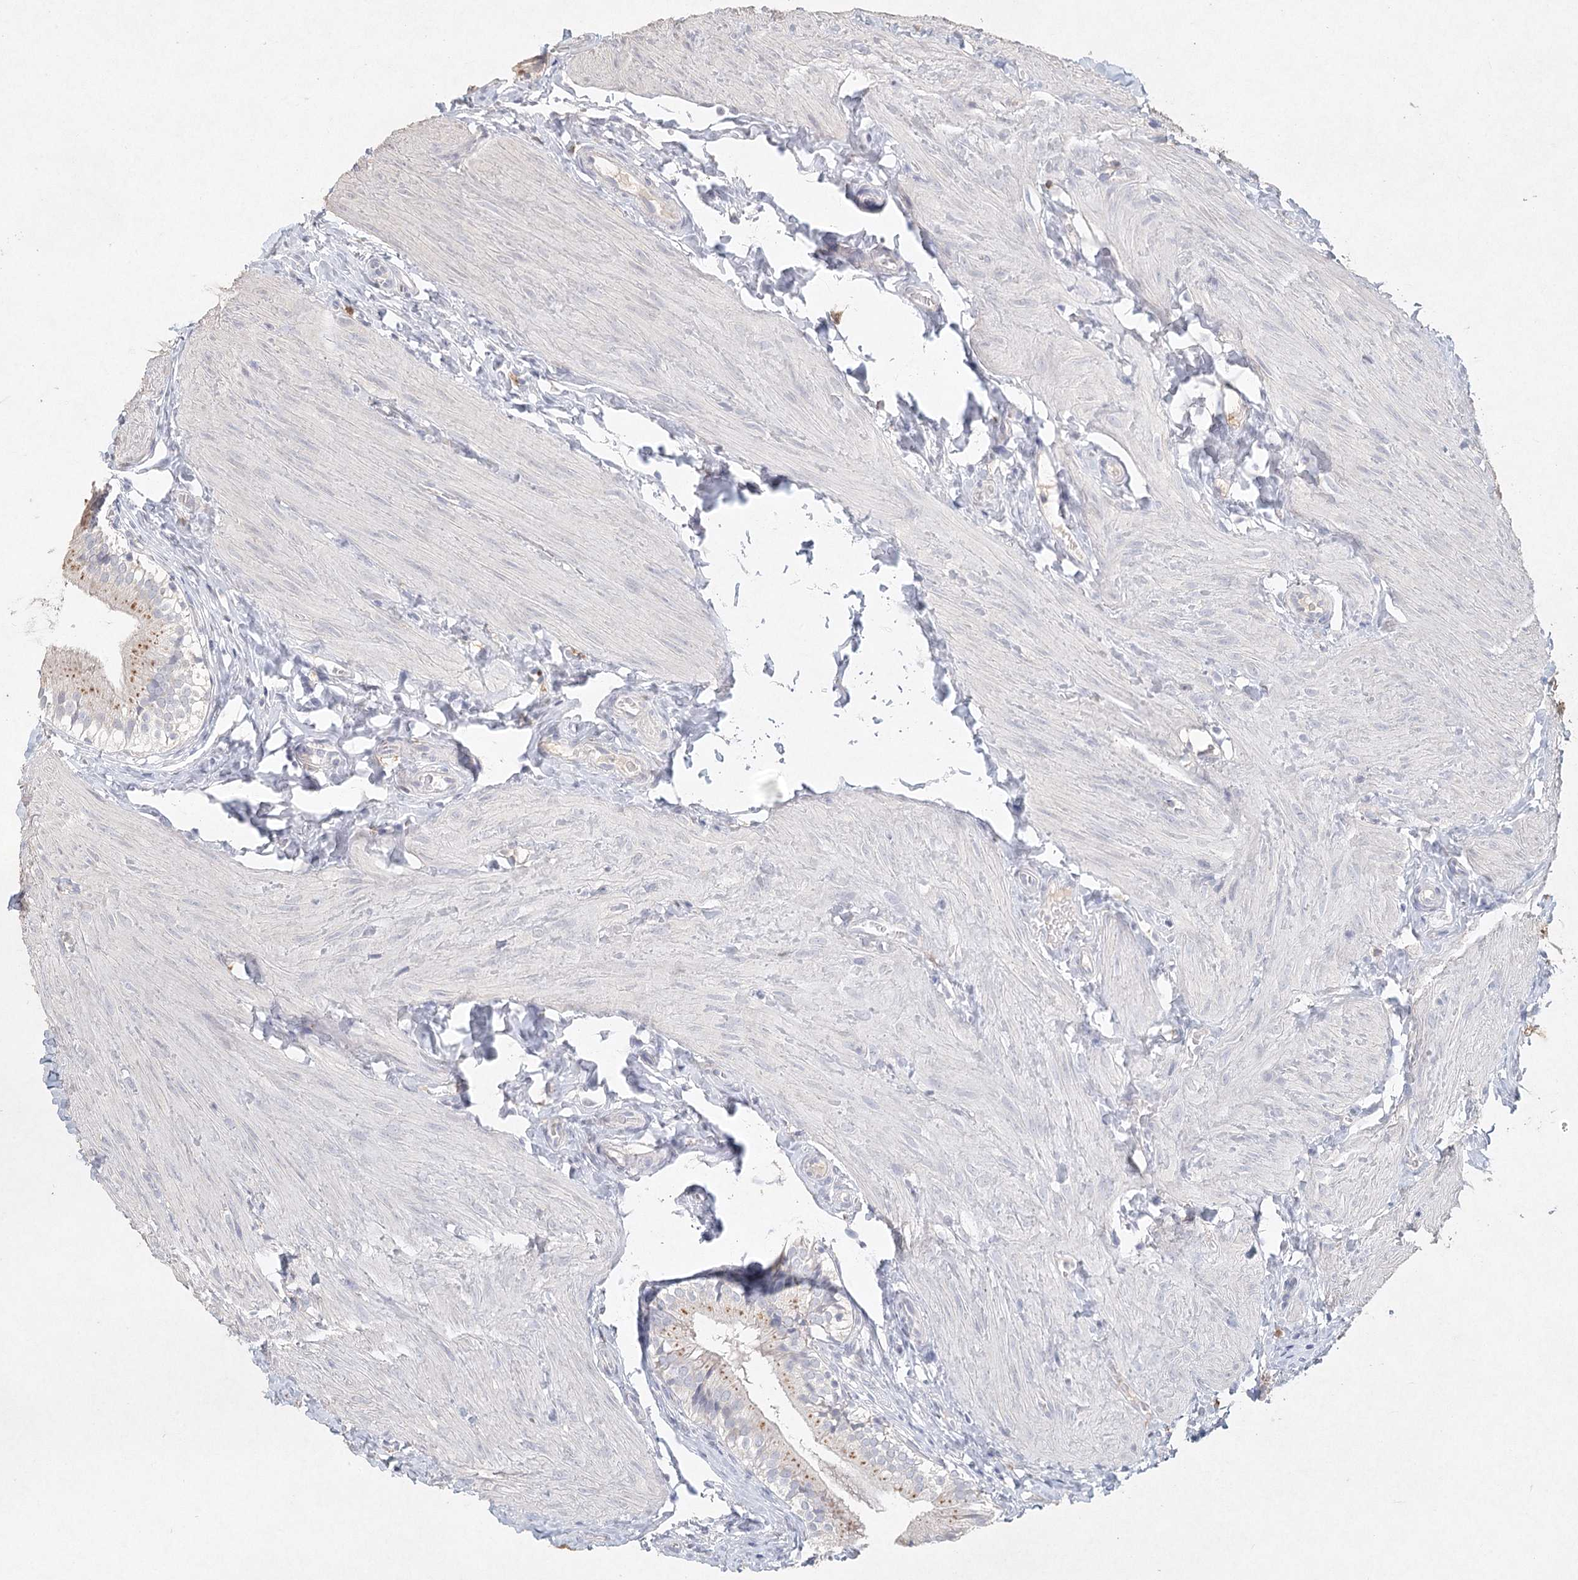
{"staining": {"intensity": "weak", "quantity": "<25%", "location": "cytoplasmic/membranous"}, "tissue": "gallbladder", "cell_type": "Glandular cells", "image_type": "normal", "snomed": [{"axis": "morphology", "description": "Normal tissue, NOS"}, {"axis": "topography", "description": "Gallbladder"}], "caption": "Immunohistochemistry (IHC) photomicrograph of normal human gallbladder stained for a protein (brown), which demonstrates no positivity in glandular cells. (Brightfield microscopy of DAB immunohistochemistry at high magnification).", "gene": "ARSI", "patient": {"sex": "female", "age": 47}}